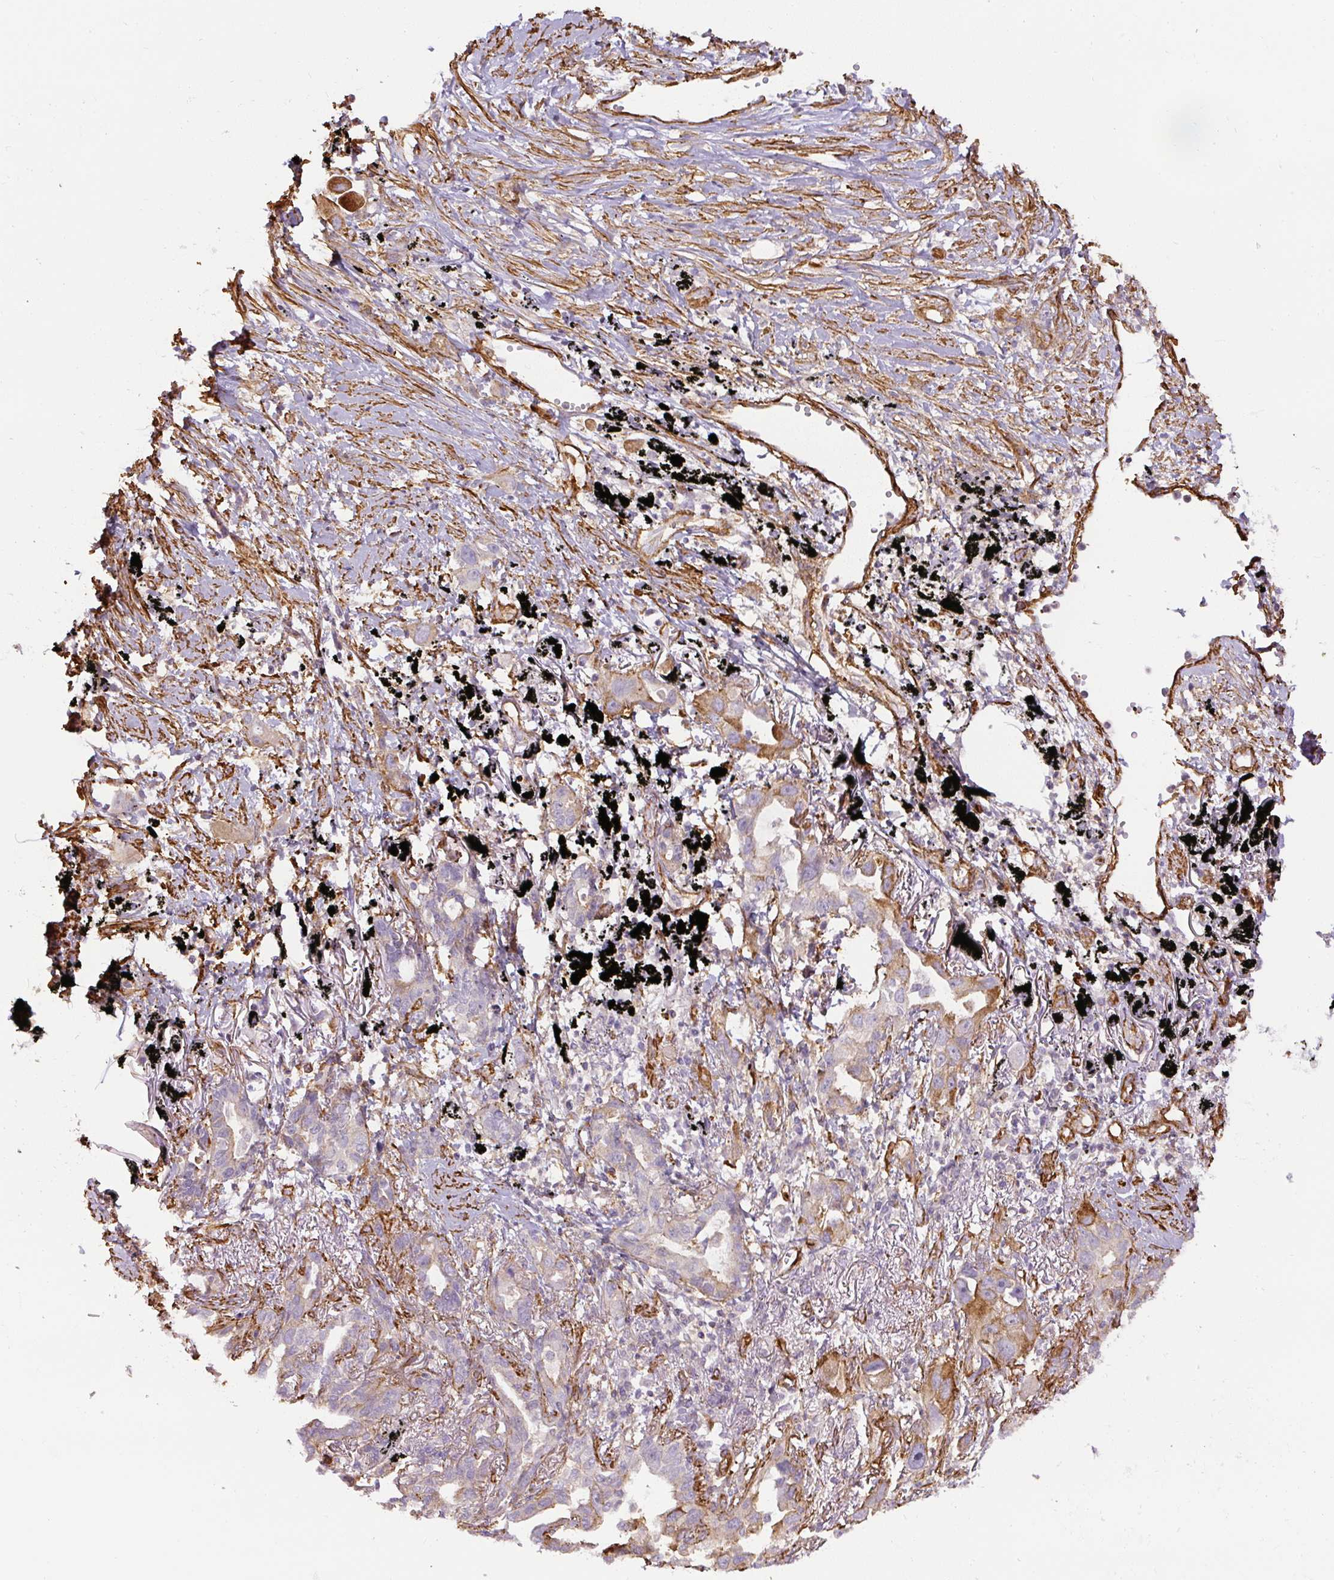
{"staining": {"intensity": "moderate", "quantity": "<25%", "location": "cytoplasmic/membranous"}, "tissue": "lung cancer", "cell_type": "Tumor cells", "image_type": "cancer", "snomed": [{"axis": "morphology", "description": "Adenocarcinoma, NOS"}, {"axis": "topography", "description": "Lung"}], "caption": "Lung adenocarcinoma stained for a protein (brown) exhibits moderate cytoplasmic/membranous positive positivity in about <25% of tumor cells.", "gene": "MYL12A", "patient": {"sex": "male", "age": 67}}